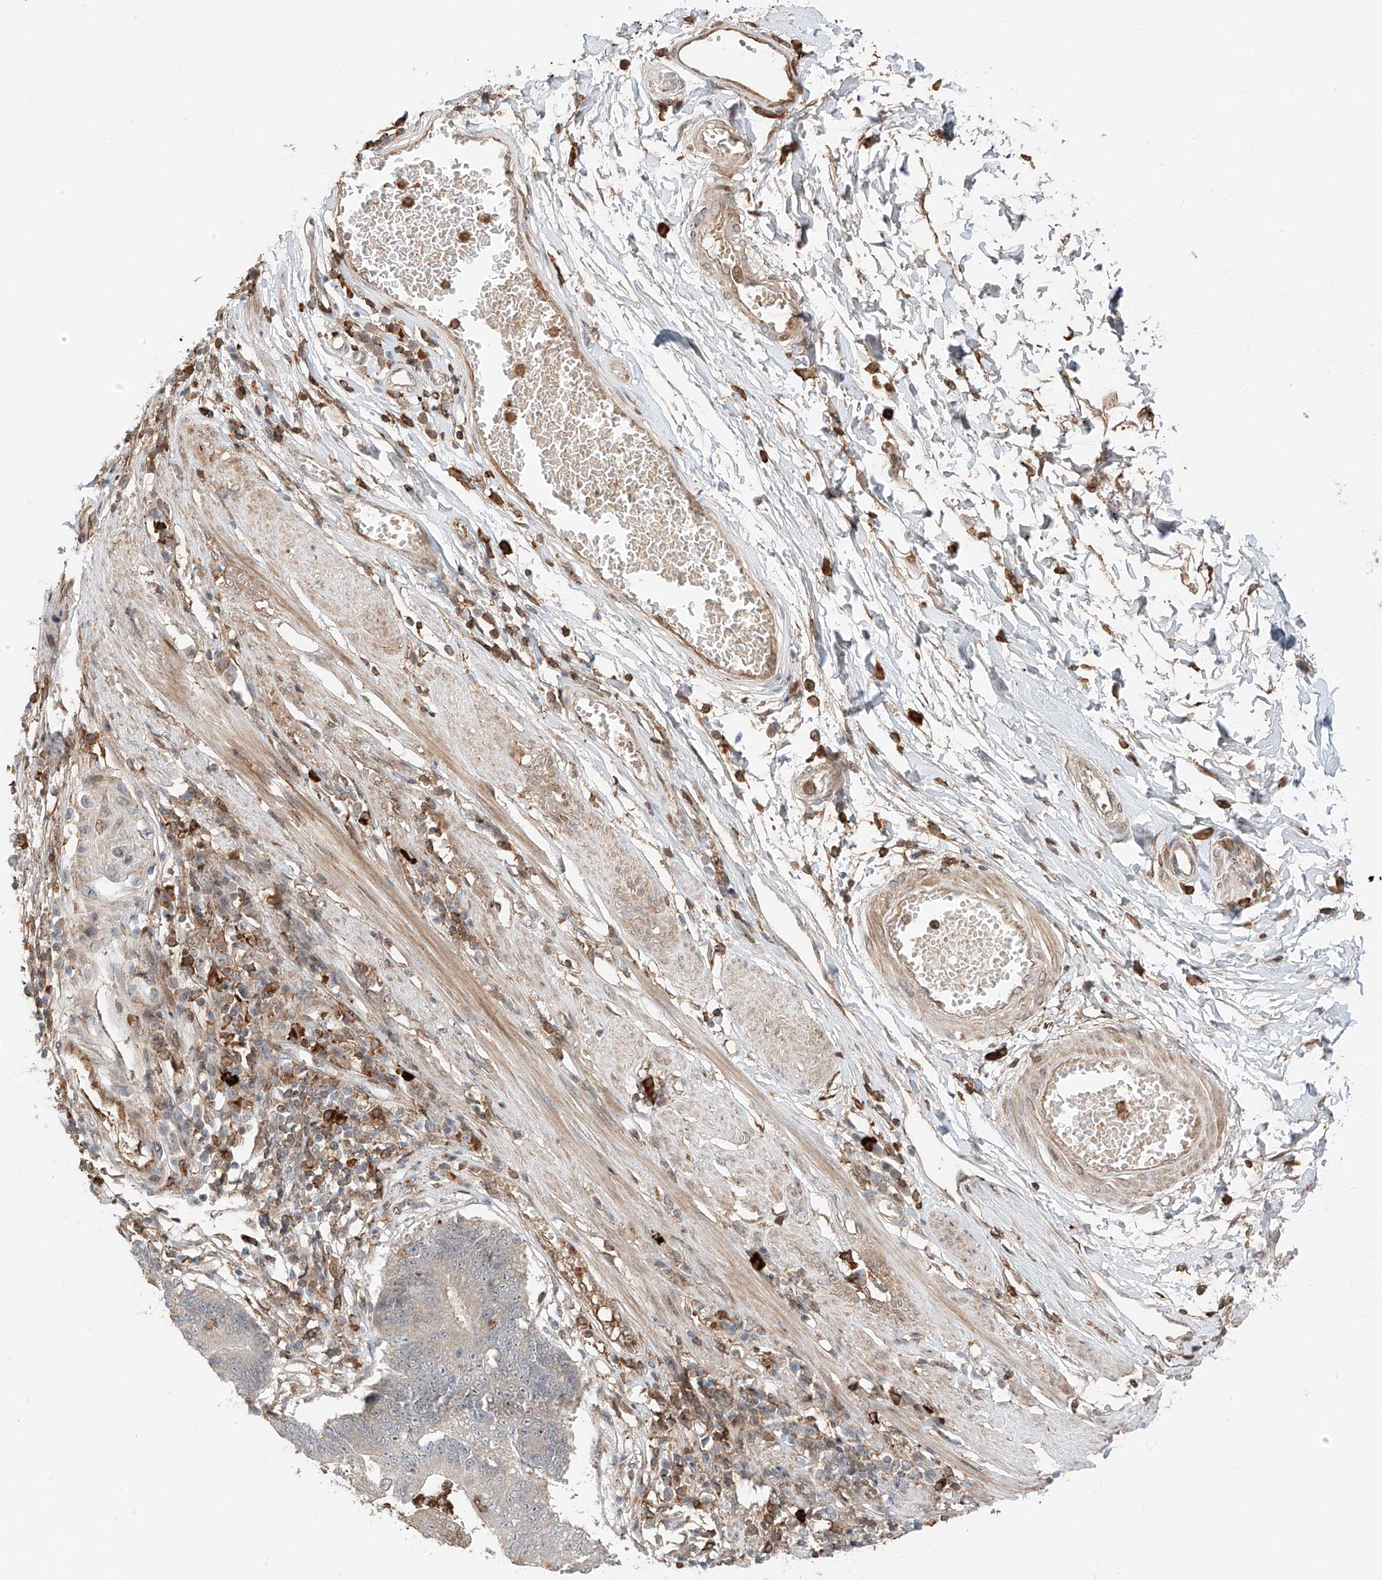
{"staining": {"intensity": "weak", "quantity": "<25%", "location": "cytoplasmic/membranous"}, "tissue": "stomach cancer", "cell_type": "Tumor cells", "image_type": "cancer", "snomed": [{"axis": "morphology", "description": "Adenocarcinoma, NOS"}, {"axis": "topography", "description": "Stomach"}], "caption": "This is an IHC photomicrograph of human stomach adenocarcinoma. There is no expression in tumor cells.", "gene": "CEP162", "patient": {"sex": "male", "age": 59}}